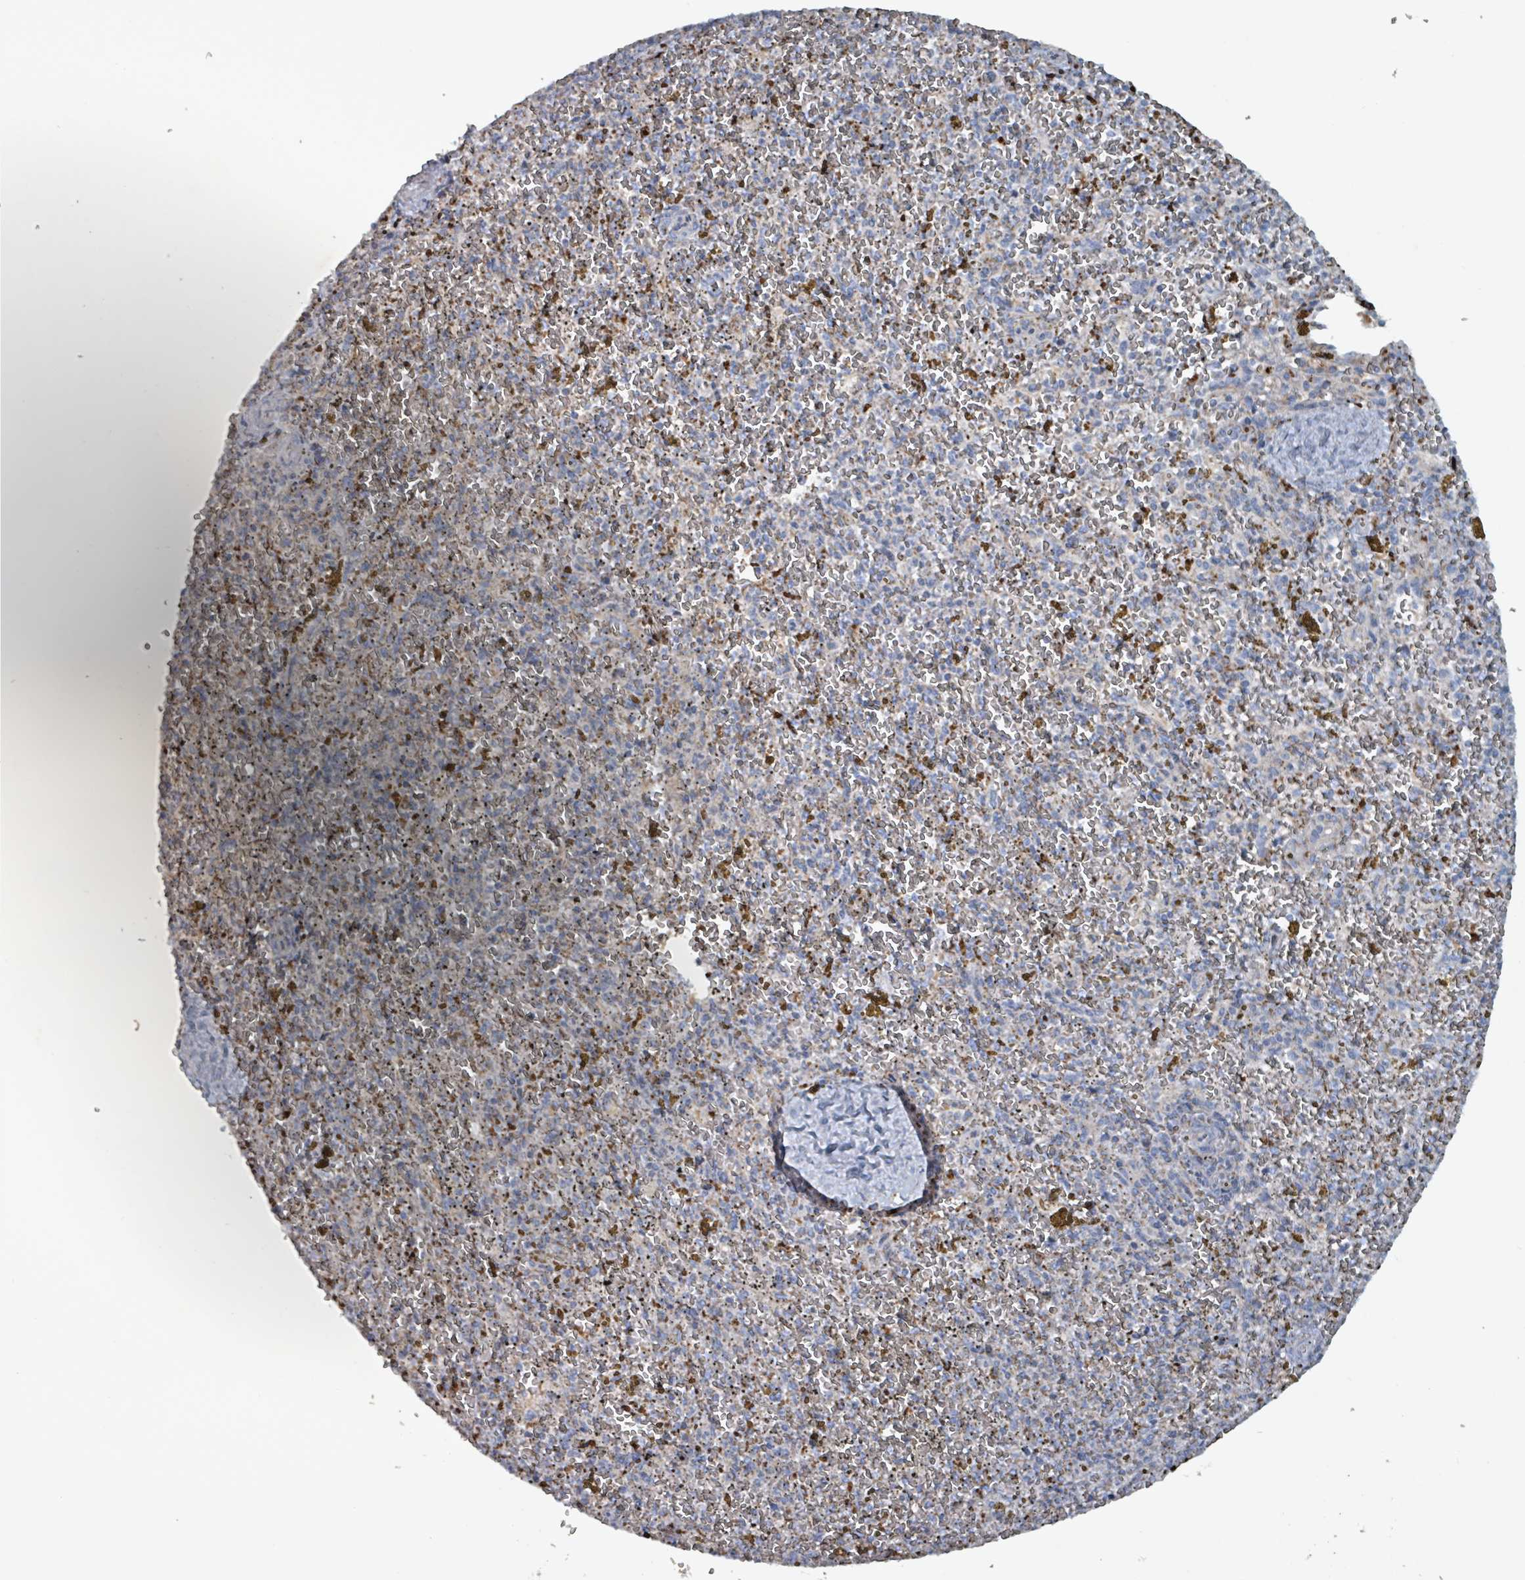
{"staining": {"intensity": "moderate", "quantity": "<25%", "location": "cytoplasmic/membranous"}, "tissue": "spleen", "cell_type": "Cells in red pulp", "image_type": "normal", "snomed": [{"axis": "morphology", "description": "Normal tissue, NOS"}, {"axis": "topography", "description": "Spleen"}], "caption": "Immunohistochemistry (DAB (3,3'-diaminobenzidine)) staining of normal spleen reveals moderate cytoplasmic/membranous protein staining in about <25% of cells in red pulp.", "gene": "ABHD18", "patient": {"sex": "male", "age": 57}}